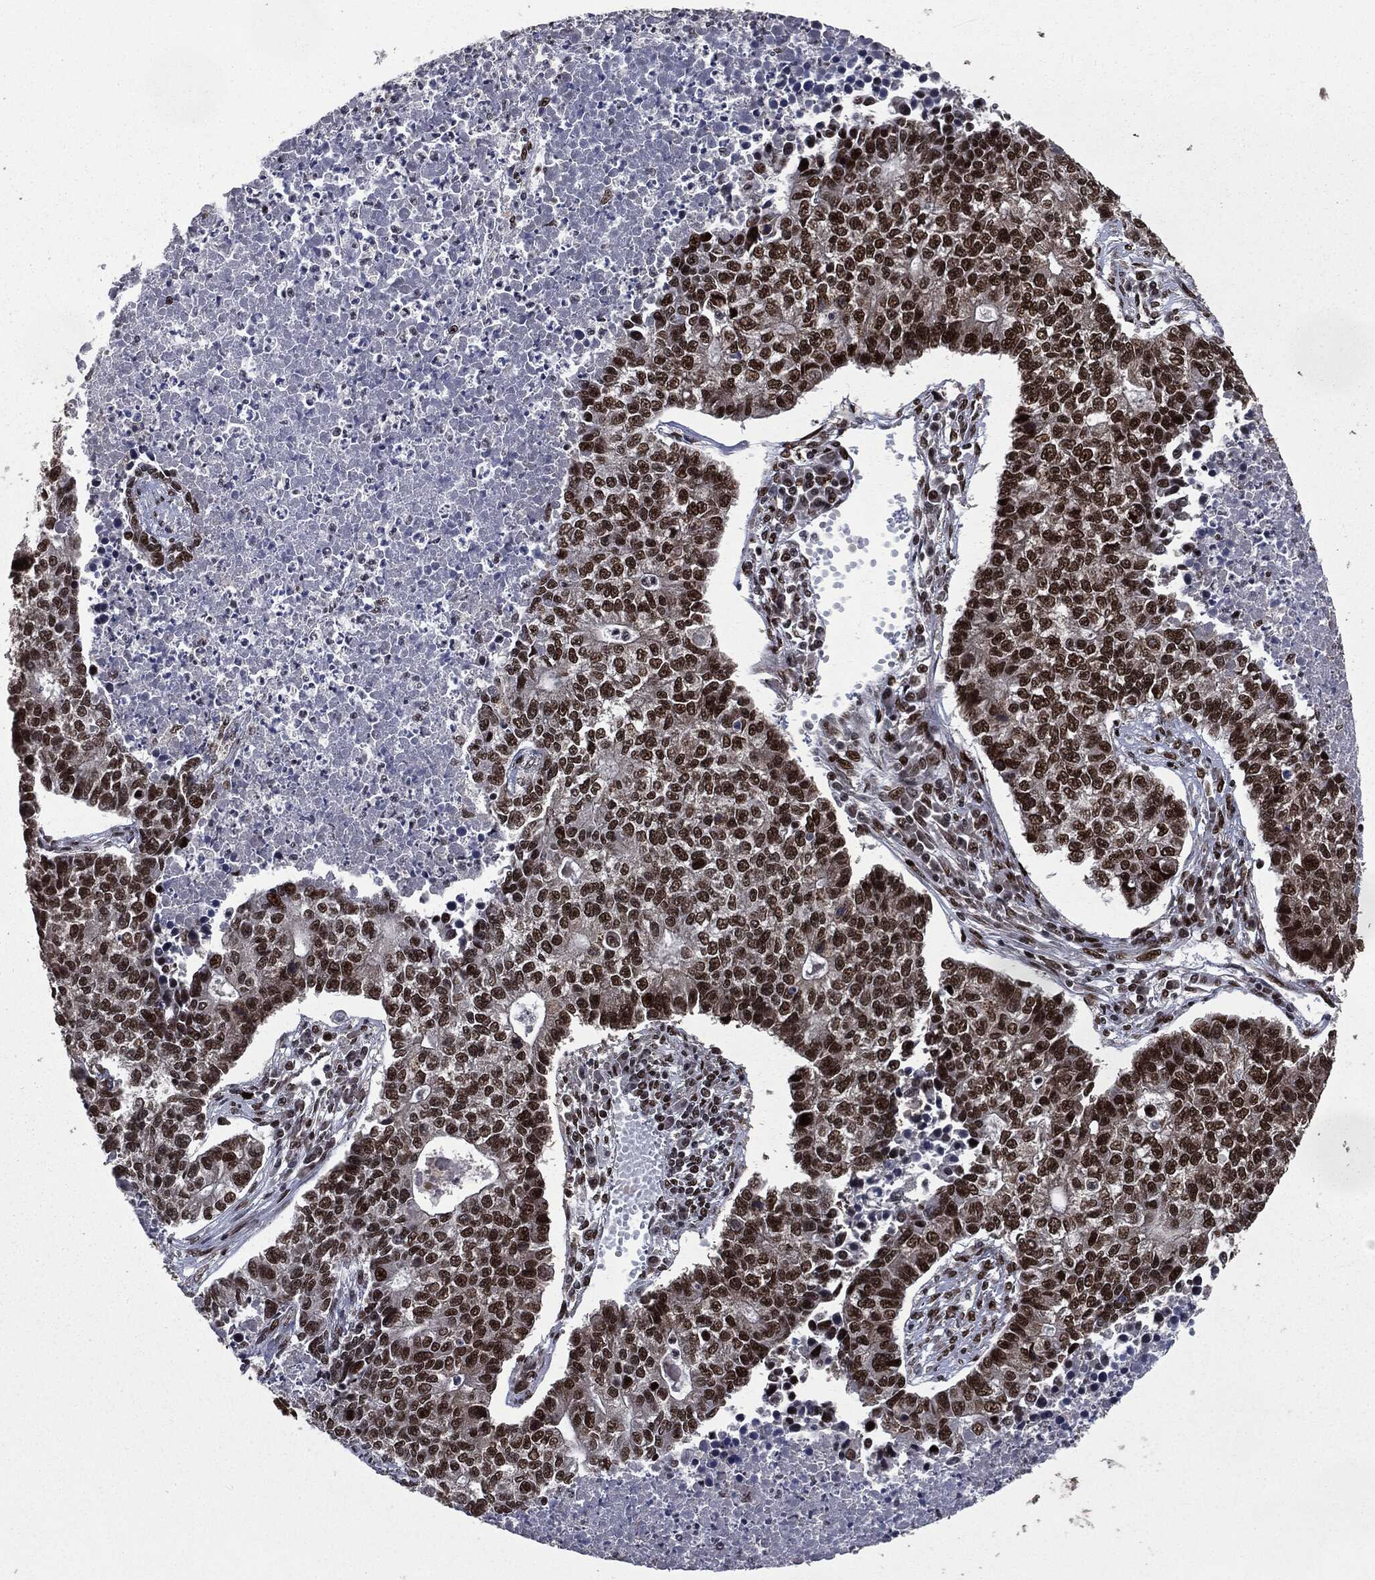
{"staining": {"intensity": "strong", "quantity": ">75%", "location": "nuclear"}, "tissue": "lung cancer", "cell_type": "Tumor cells", "image_type": "cancer", "snomed": [{"axis": "morphology", "description": "Adenocarcinoma, NOS"}, {"axis": "topography", "description": "Lung"}], "caption": "Approximately >75% of tumor cells in human adenocarcinoma (lung) reveal strong nuclear protein positivity as visualized by brown immunohistochemical staining.", "gene": "DVL2", "patient": {"sex": "male", "age": 57}}